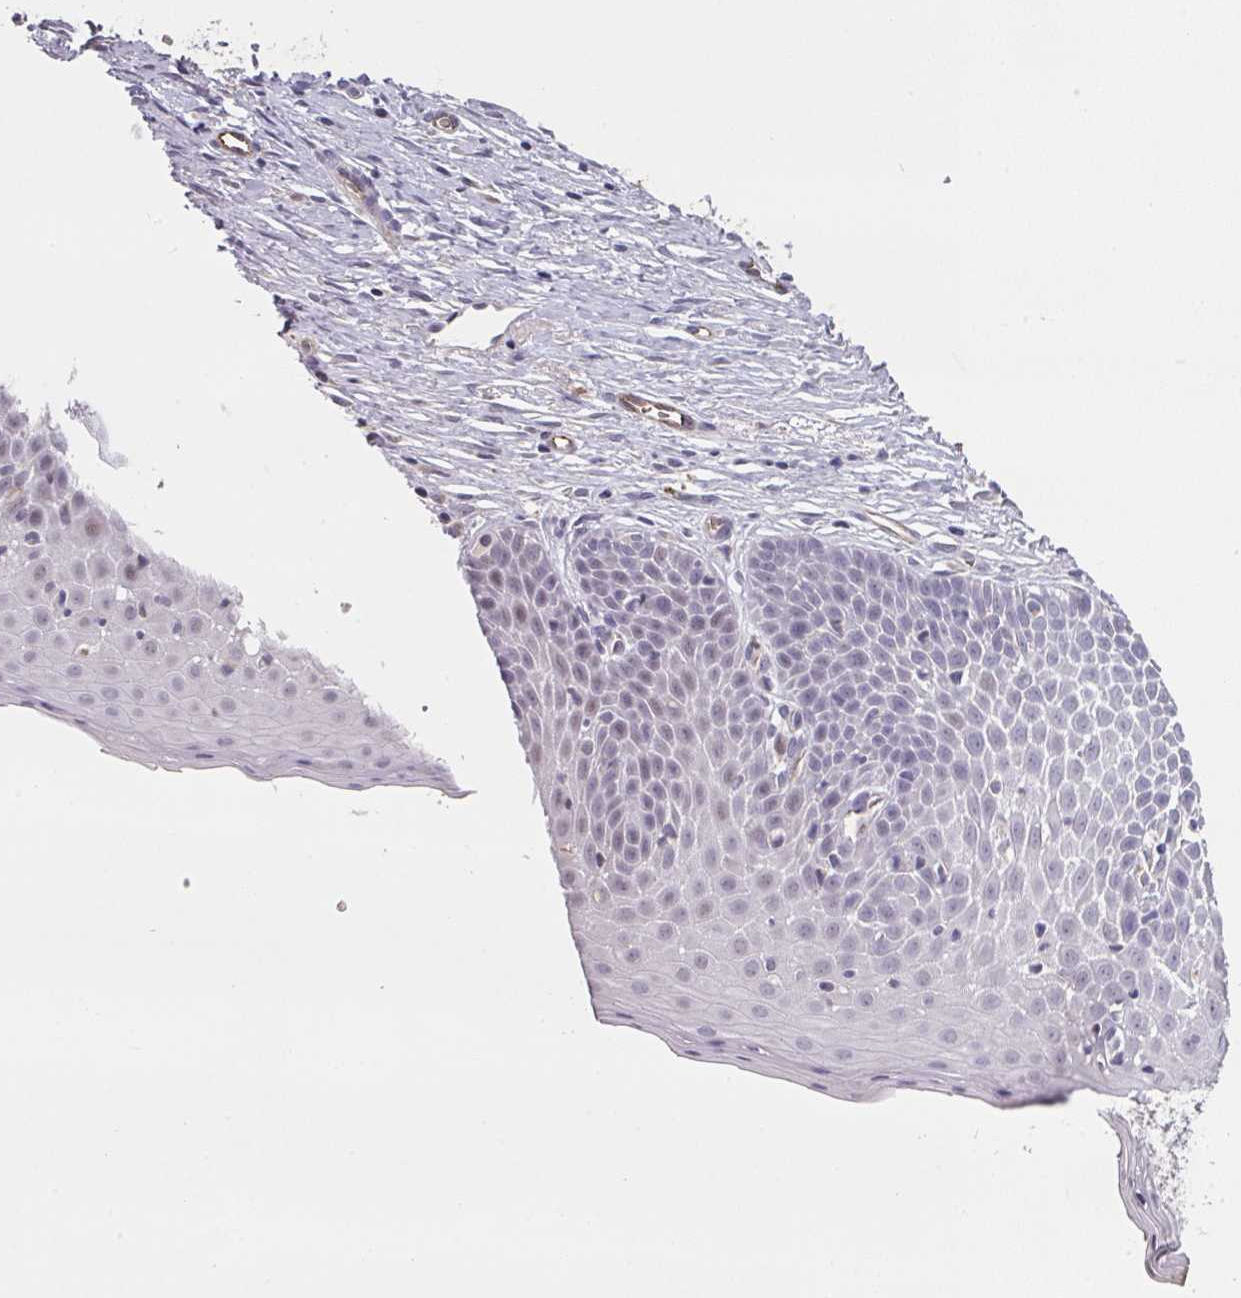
{"staining": {"intensity": "weak", "quantity": "<25%", "location": "nuclear"}, "tissue": "cervix", "cell_type": "Glandular cells", "image_type": "normal", "snomed": [{"axis": "morphology", "description": "Normal tissue, NOS"}, {"axis": "topography", "description": "Cervix"}], "caption": "High magnification brightfield microscopy of benign cervix stained with DAB (brown) and counterstained with hematoxylin (blue): glandular cells show no significant expression. The staining was performed using DAB to visualize the protein expression in brown, while the nuclei were stained in blue with hematoxylin (Magnification: 20x).", "gene": "SIDT2", "patient": {"sex": "female", "age": 36}}